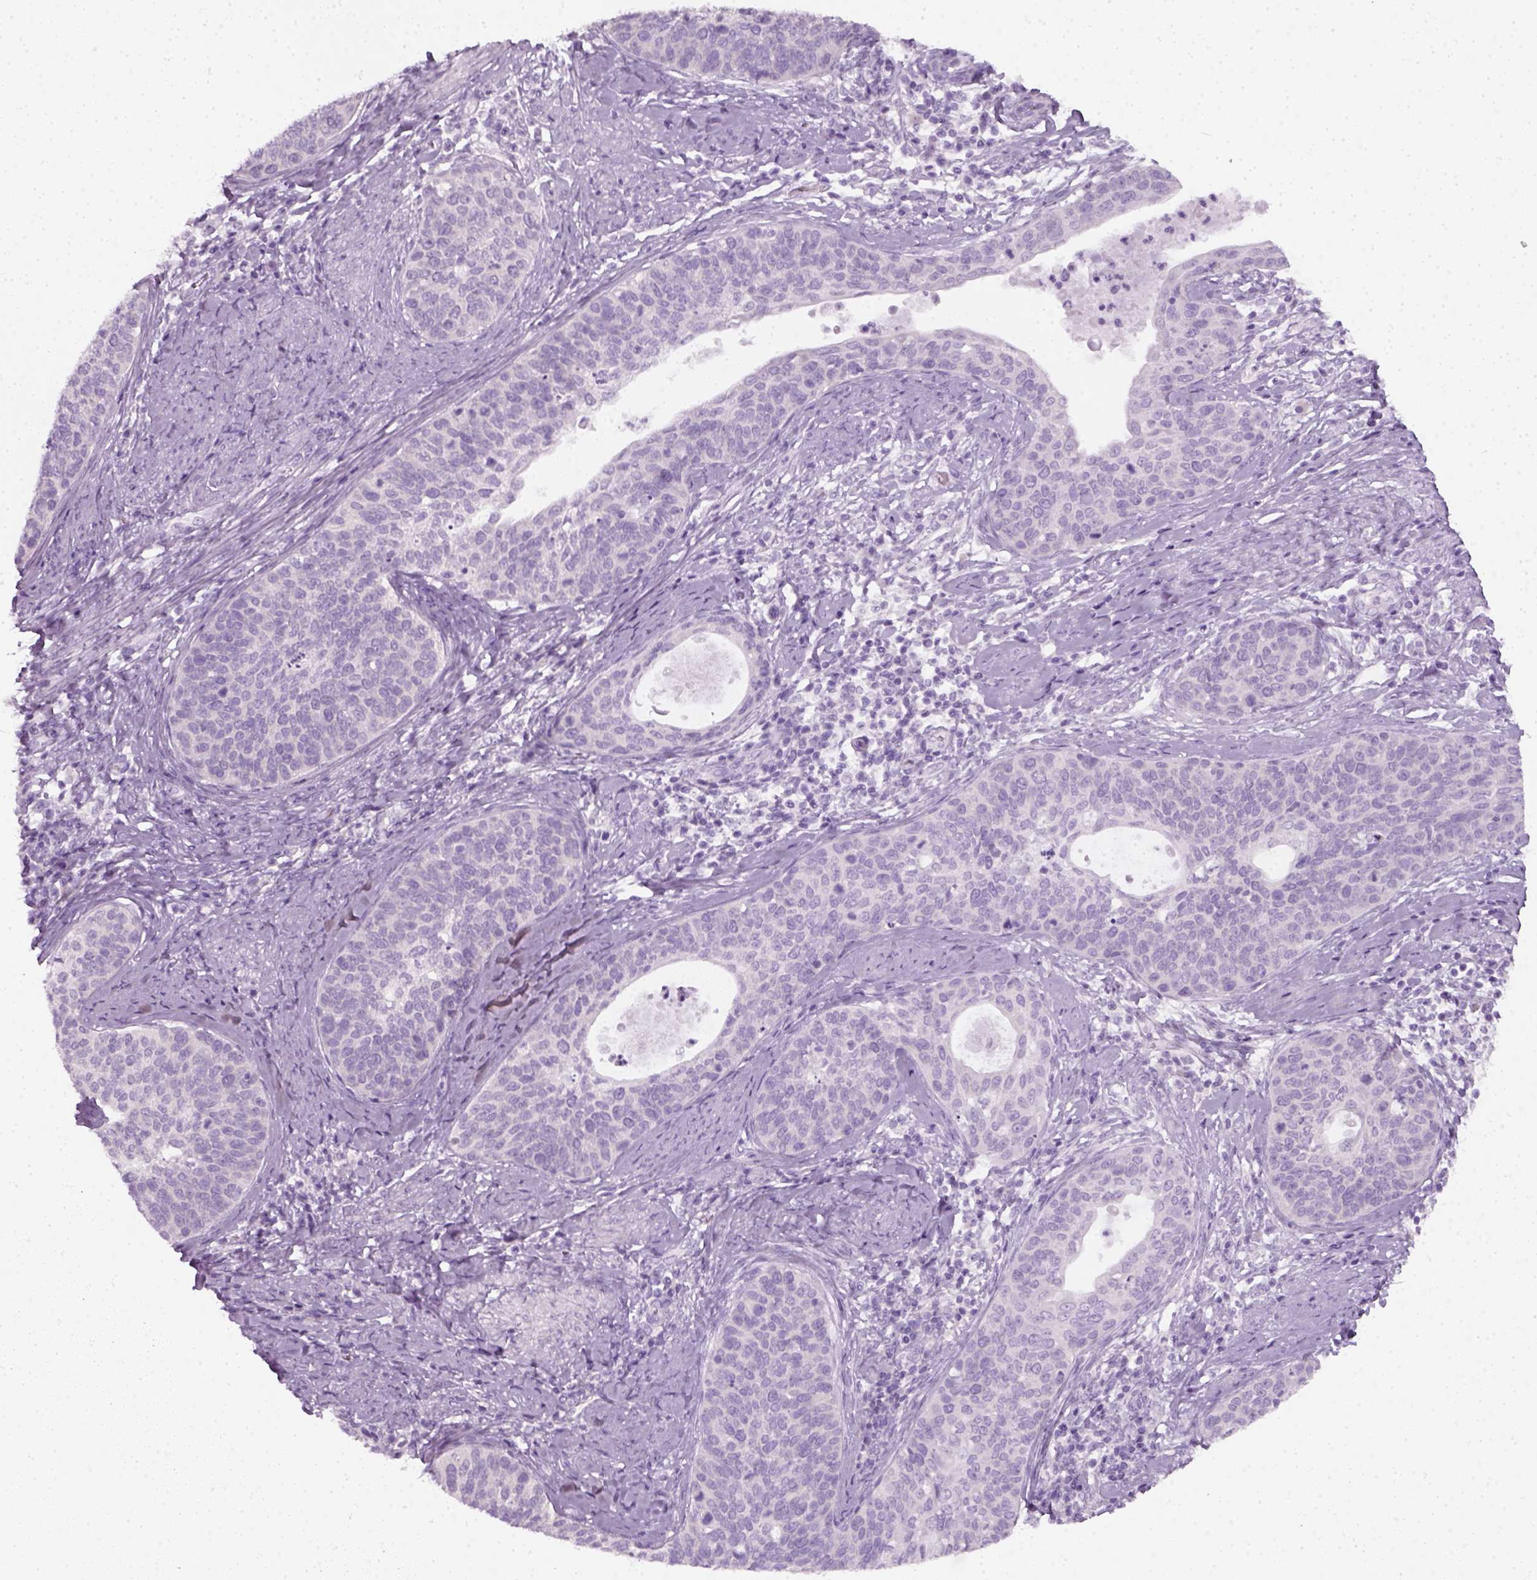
{"staining": {"intensity": "negative", "quantity": "none", "location": "none"}, "tissue": "cervical cancer", "cell_type": "Tumor cells", "image_type": "cancer", "snomed": [{"axis": "morphology", "description": "Squamous cell carcinoma, NOS"}, {"axis": "topography", "description": "Cervix"}], "caption": "Image shows no protein staining in tumor cells of cervical cancer (squamous cell carcinoma) tissue. Brightfield microscopy of IHC stained with DAB (3,3'-diaminobenzidine) (brown) and hematoxylin (blue), captured at high magnification.", "gene": "SLC12A5", "patient": {"sex": "female", "age": 69}}